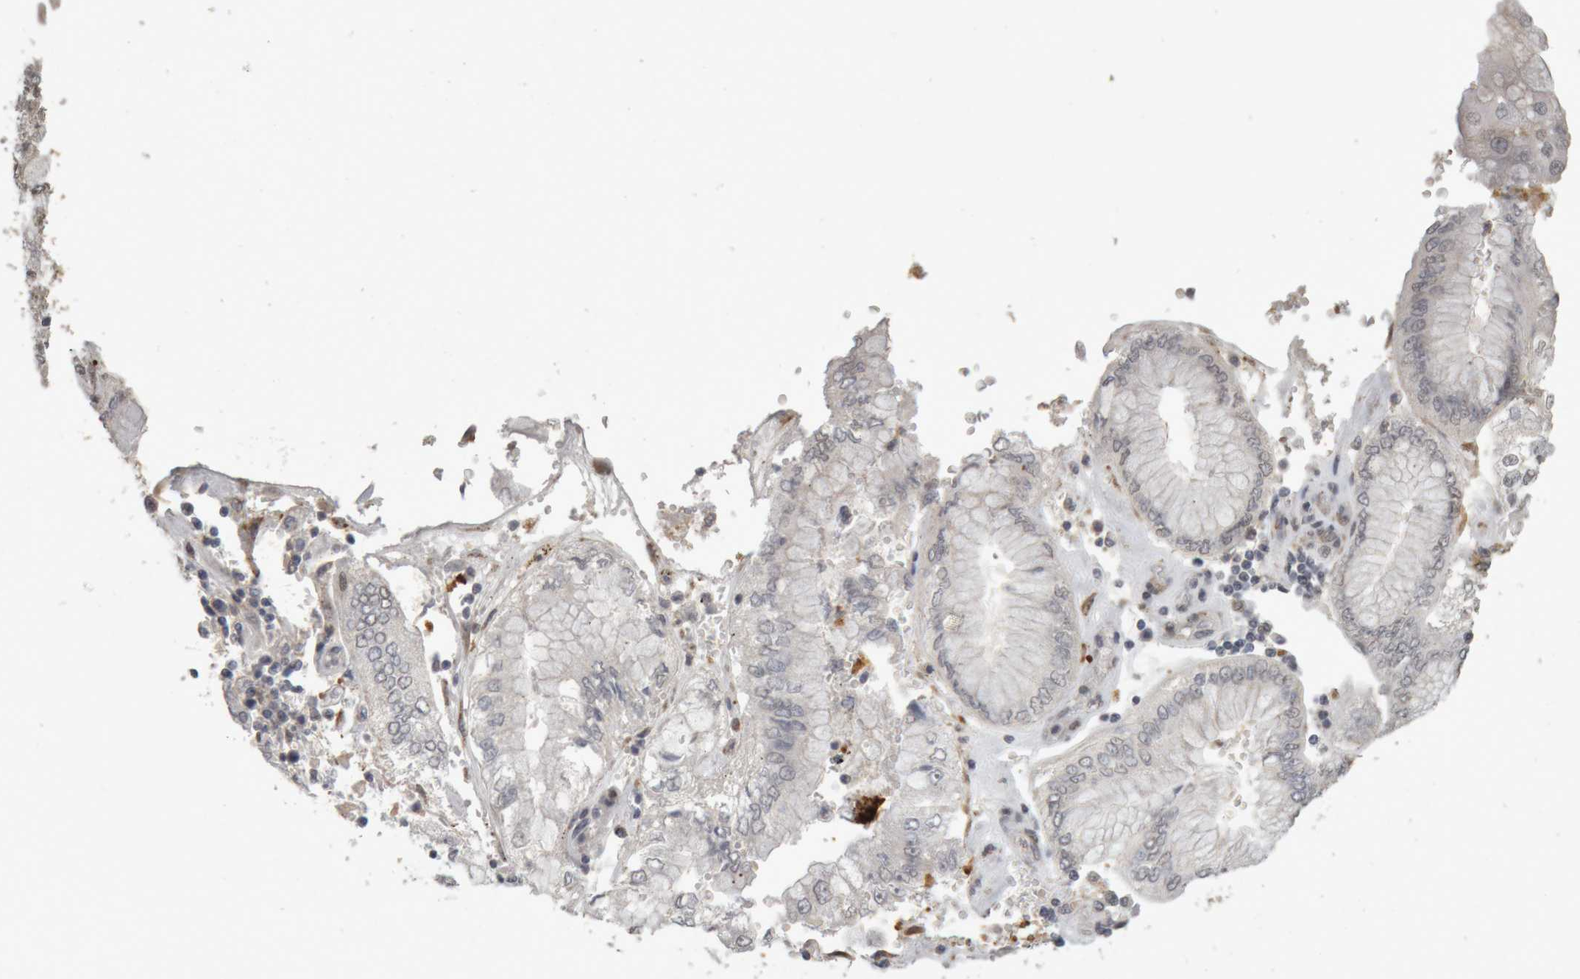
{"staining": {"intensity": "negative", "quantity": "none", "location": "none"}, "tissue": "stomach cancer", "cell_type": "Tumor cells", "image_type": "cancer", "snomed": [{"axis": "morphology", "description": "Adenocarcinoma, NOS"}, {"axis": "topography", "description": "Stomach"}], "caption": "This micrograph is of stomach cancer (adenocarcinoma) stained with immunohistochemistry (IHC) to label a protein in brown with the nuclei are counter-stained blue. There is no staining in tumor cells. (Brightfield microscopy of DAB (3,3'-diaminobenzidine) immunohistochemistry at high magnification).", "gene": "MEP1A", "patient": {"sex": "male", "age": 76}}